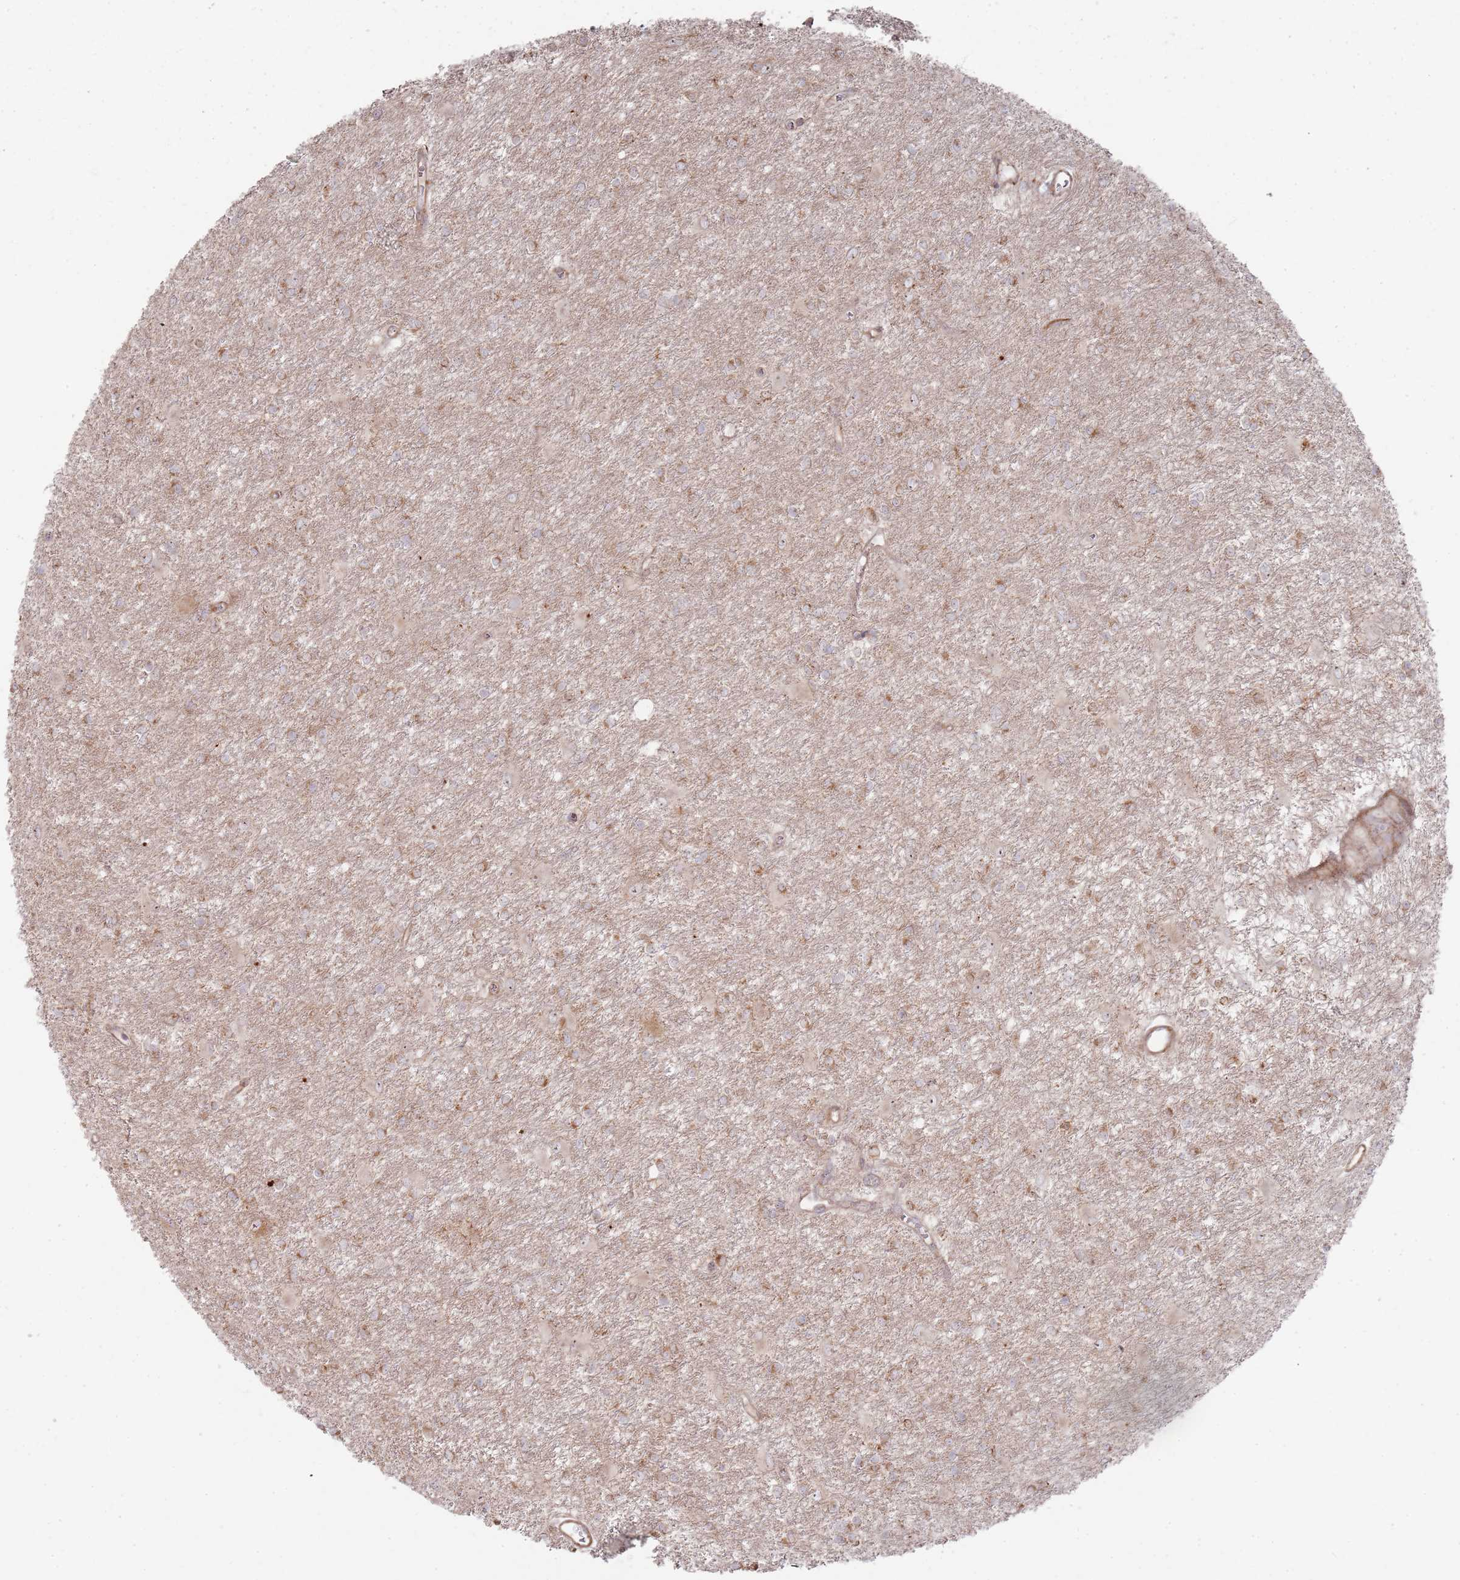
{"staining": {"intensity": "negative", "quantity": "none", "location": "none"}, "tissue": "glioma", "cell_type": "Tumor cells", "image_type": "cancer", "snomed": [{"axis": "morphology", "description": "Glioma, malignant, High grade"}, {"axis": "topography", "description": "Brain"}], "caption": "Tumor cells show no significant protein positivity in high-grade glioma (malignant).", "gene": "PHF21A", "patient": {"sex": "female", "age": 50}}